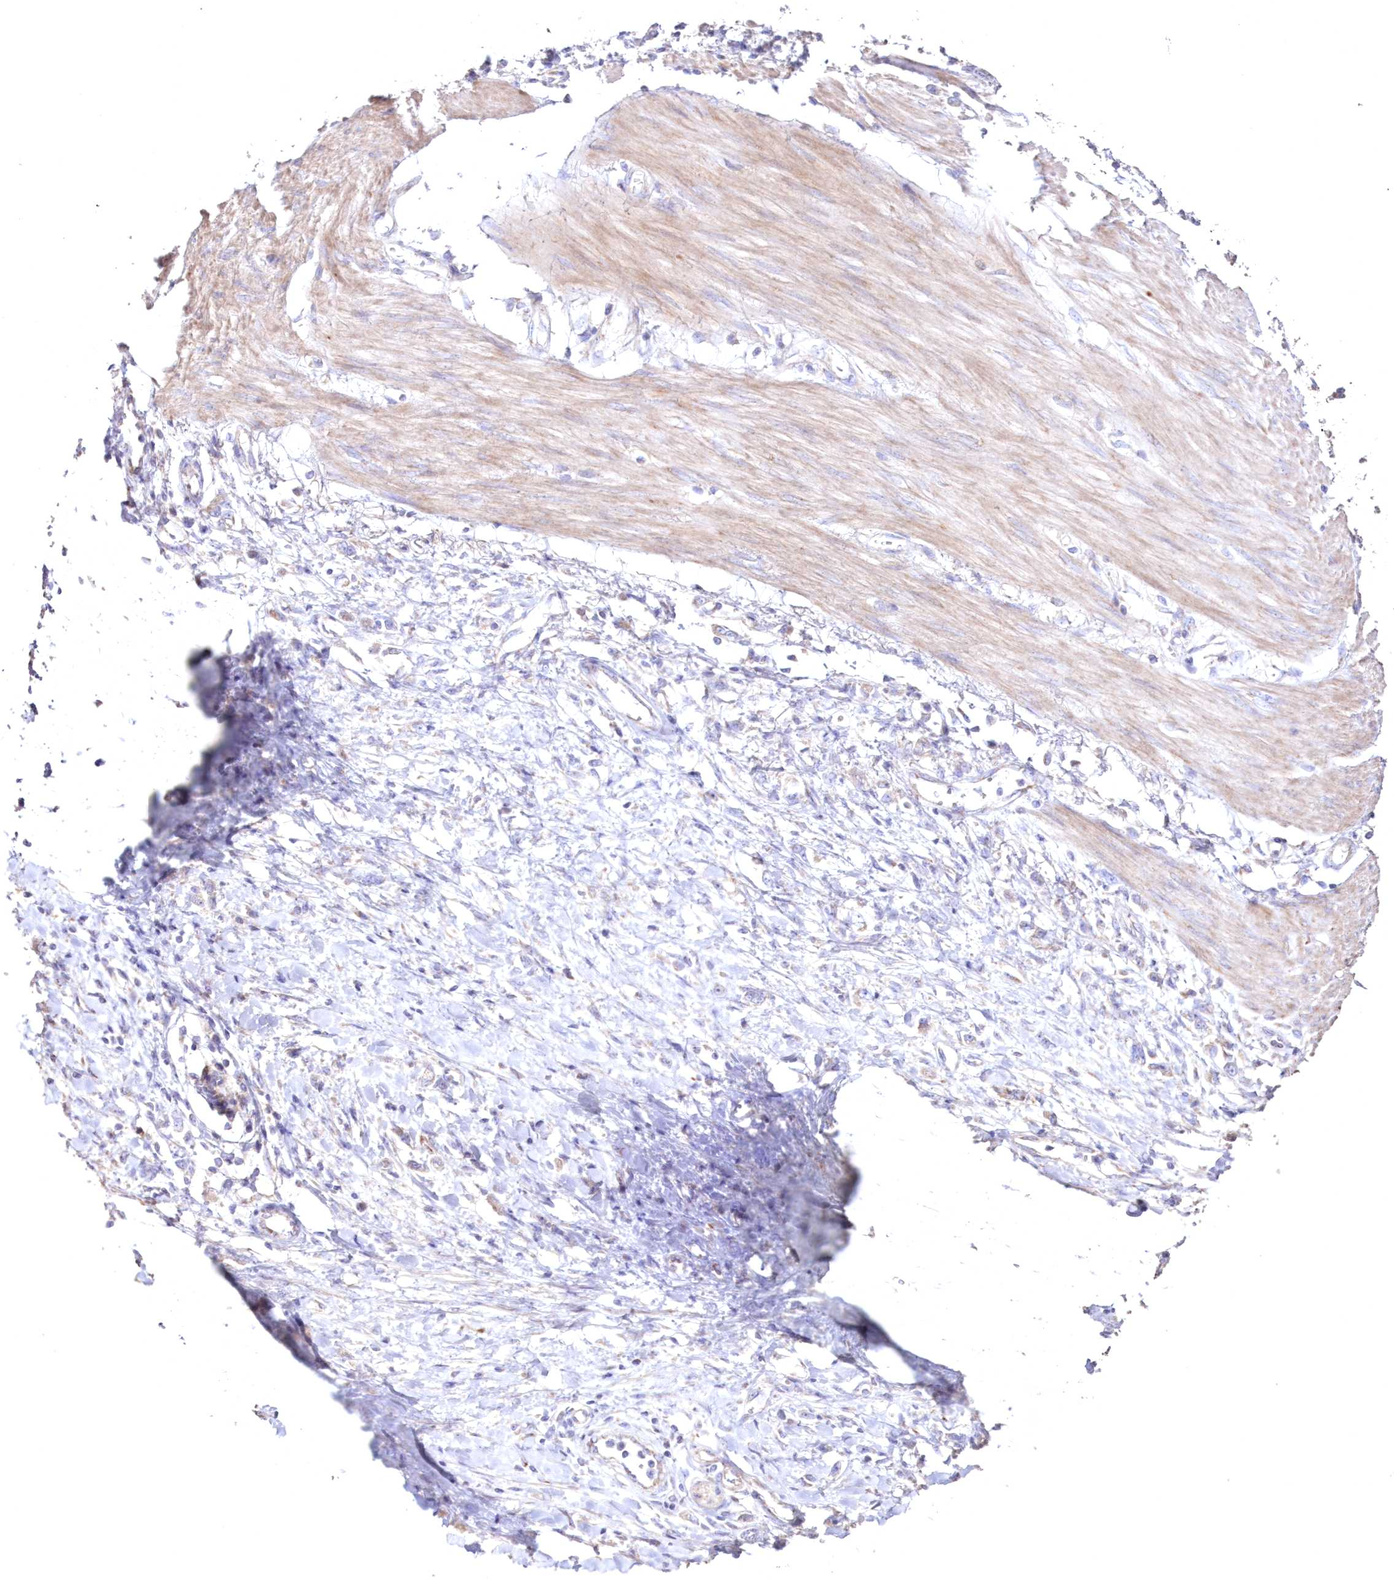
{"staining": {"intensity": "negative", "quantity": "none", "location": "none"}, "tissue": "stomach cancer", "cell_type": "Tumor cells", "image_type": "cancer", "snomed": [{"axis": "morphology", "description": "Adenocarcinoma, NOS"}, {"axis": "topography", "description": "Stomach"}], "caption": "There is no significant staining in tumor cells of adenocarcinoma (stomach).", "gene": "HADHB", "patient": {"sex": "female", "age": 76}}